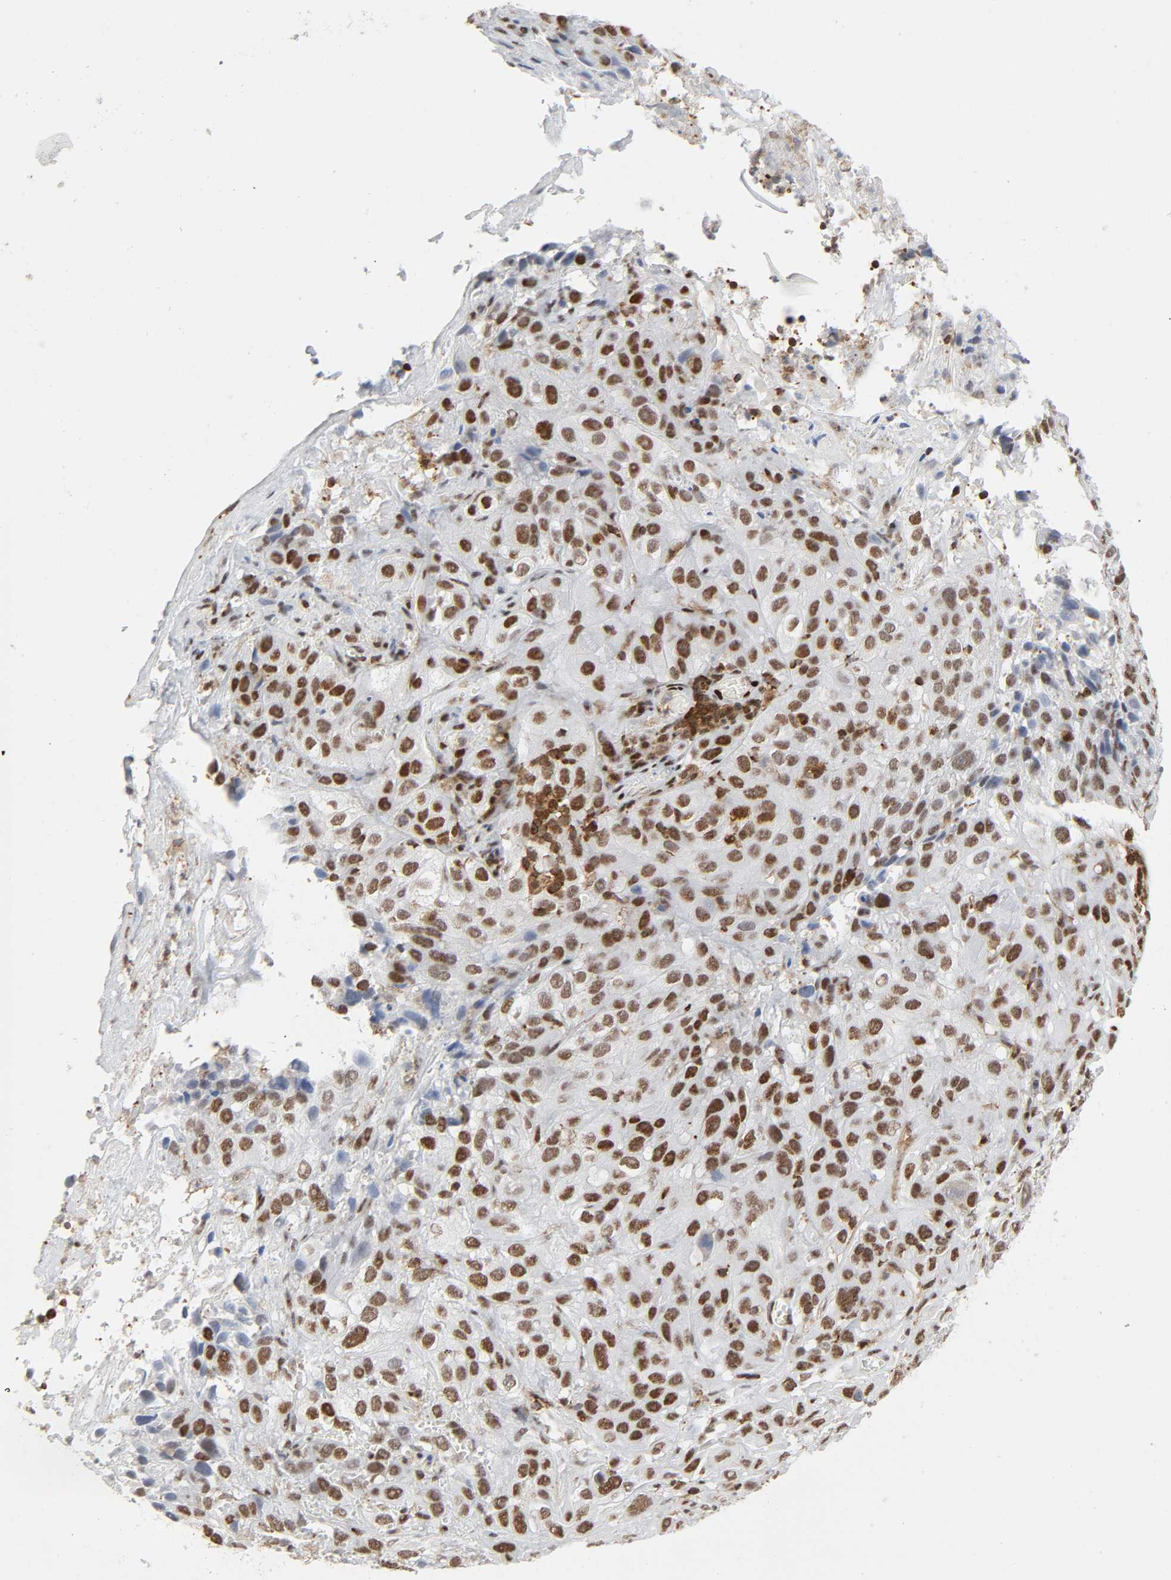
{"staining": {"intensity": "moderate", "quantity": ">75%", "location": "nuclear"}, "tissue": "cervical cancer", "cell_type": "Tumor cells", "image_type": "cancer", "snomed": [{"axis": "morphology", "description": "Squamous cell carcinoma, NOS"}, {"axis": "topography", "description": "Cervix"}], "caption": "This is an image of immunohistochemistry (IHC) staining of cervical squamous cell carcinoma, which shows moderate expression in the nuclear of tumor cells.", "gene": "WAS", "patient": {"sex": "female", "age": 32}}